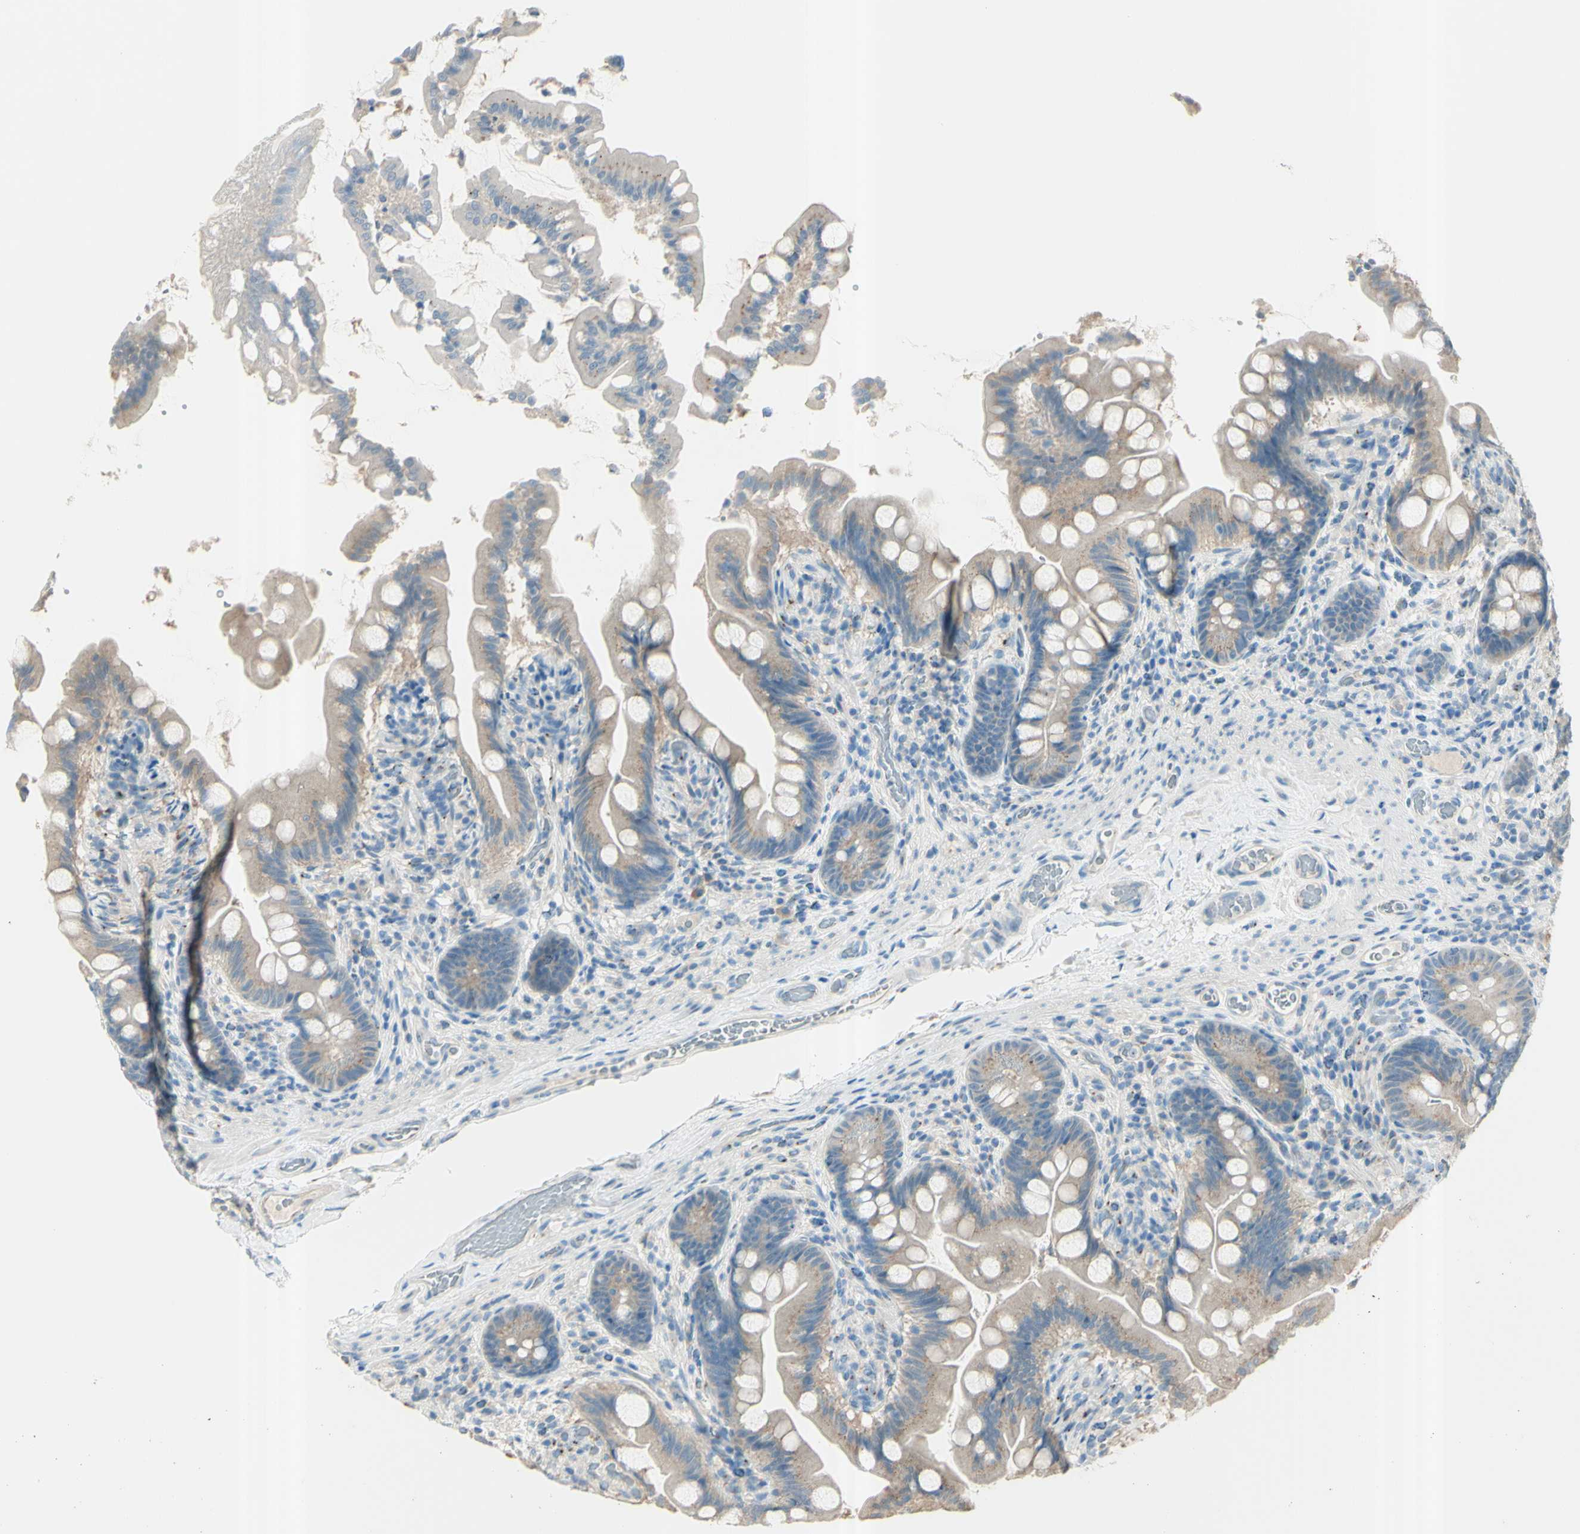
{"staining": {"intensity": "weak", "quantity": "25%-75%", "location": "cytoplasmic/membranous"}, "tissue": "small intestine", "cell_type": "Glandular cells", "image_type": "normal", "snomed": [{"axis": "morphology", "description": "Normal tissue, NOS"}, {"axis": "topography", "description": "Small intestine"}], "caption": "DAB (3,3'-diaminobenzidine) immunohistochemical staining of benign small intestine shows weak cytoplasmic/membranous protein positivity in about 25%-75% of glandular cells.", "gene": "B4GALT1", "patient": {"sex": "female", "age": 56}}